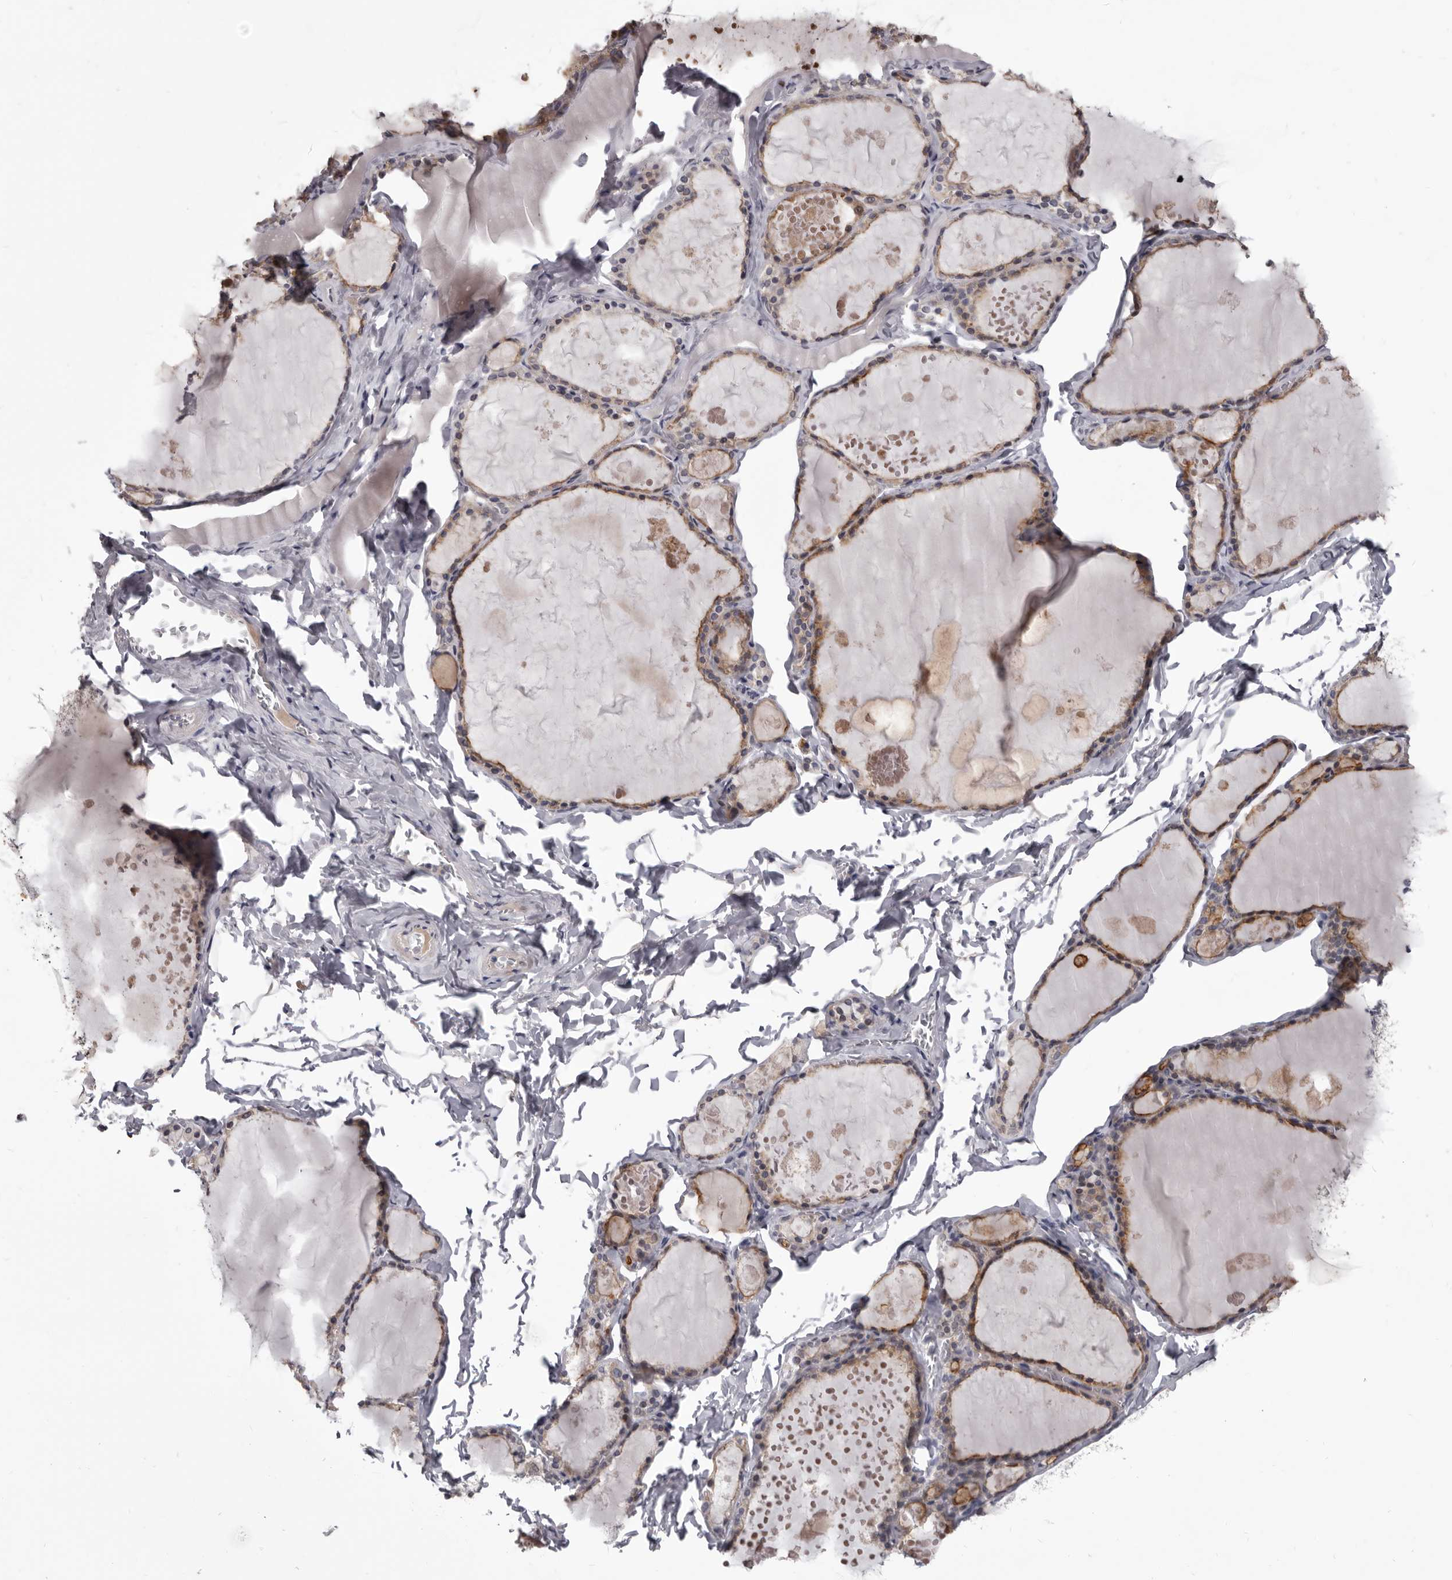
{"staining": {"intensity": "moderate", "quantity": ">75%", "location": "cytoplasmic/membranous"}, "tissue": "thyroid gland", "cell_type": "Glandular cells", "image_type": "normal", "snomed": [{"axis": "morphology", "description": "Normal tissue, NOS"}, {"axis": "topography", "description": "Thyroid gland"}], "caption": "Brown immunohistochemical staining in benign thyroid gland demonstrates moderate cytoplasmic/membranous expression in approximately >75% of glandular cells. Ihc stains the protein in brown and the nuclei are stained blue.", "gene": "LPAR6", "patient": {"sex": "male", "age": 56}}